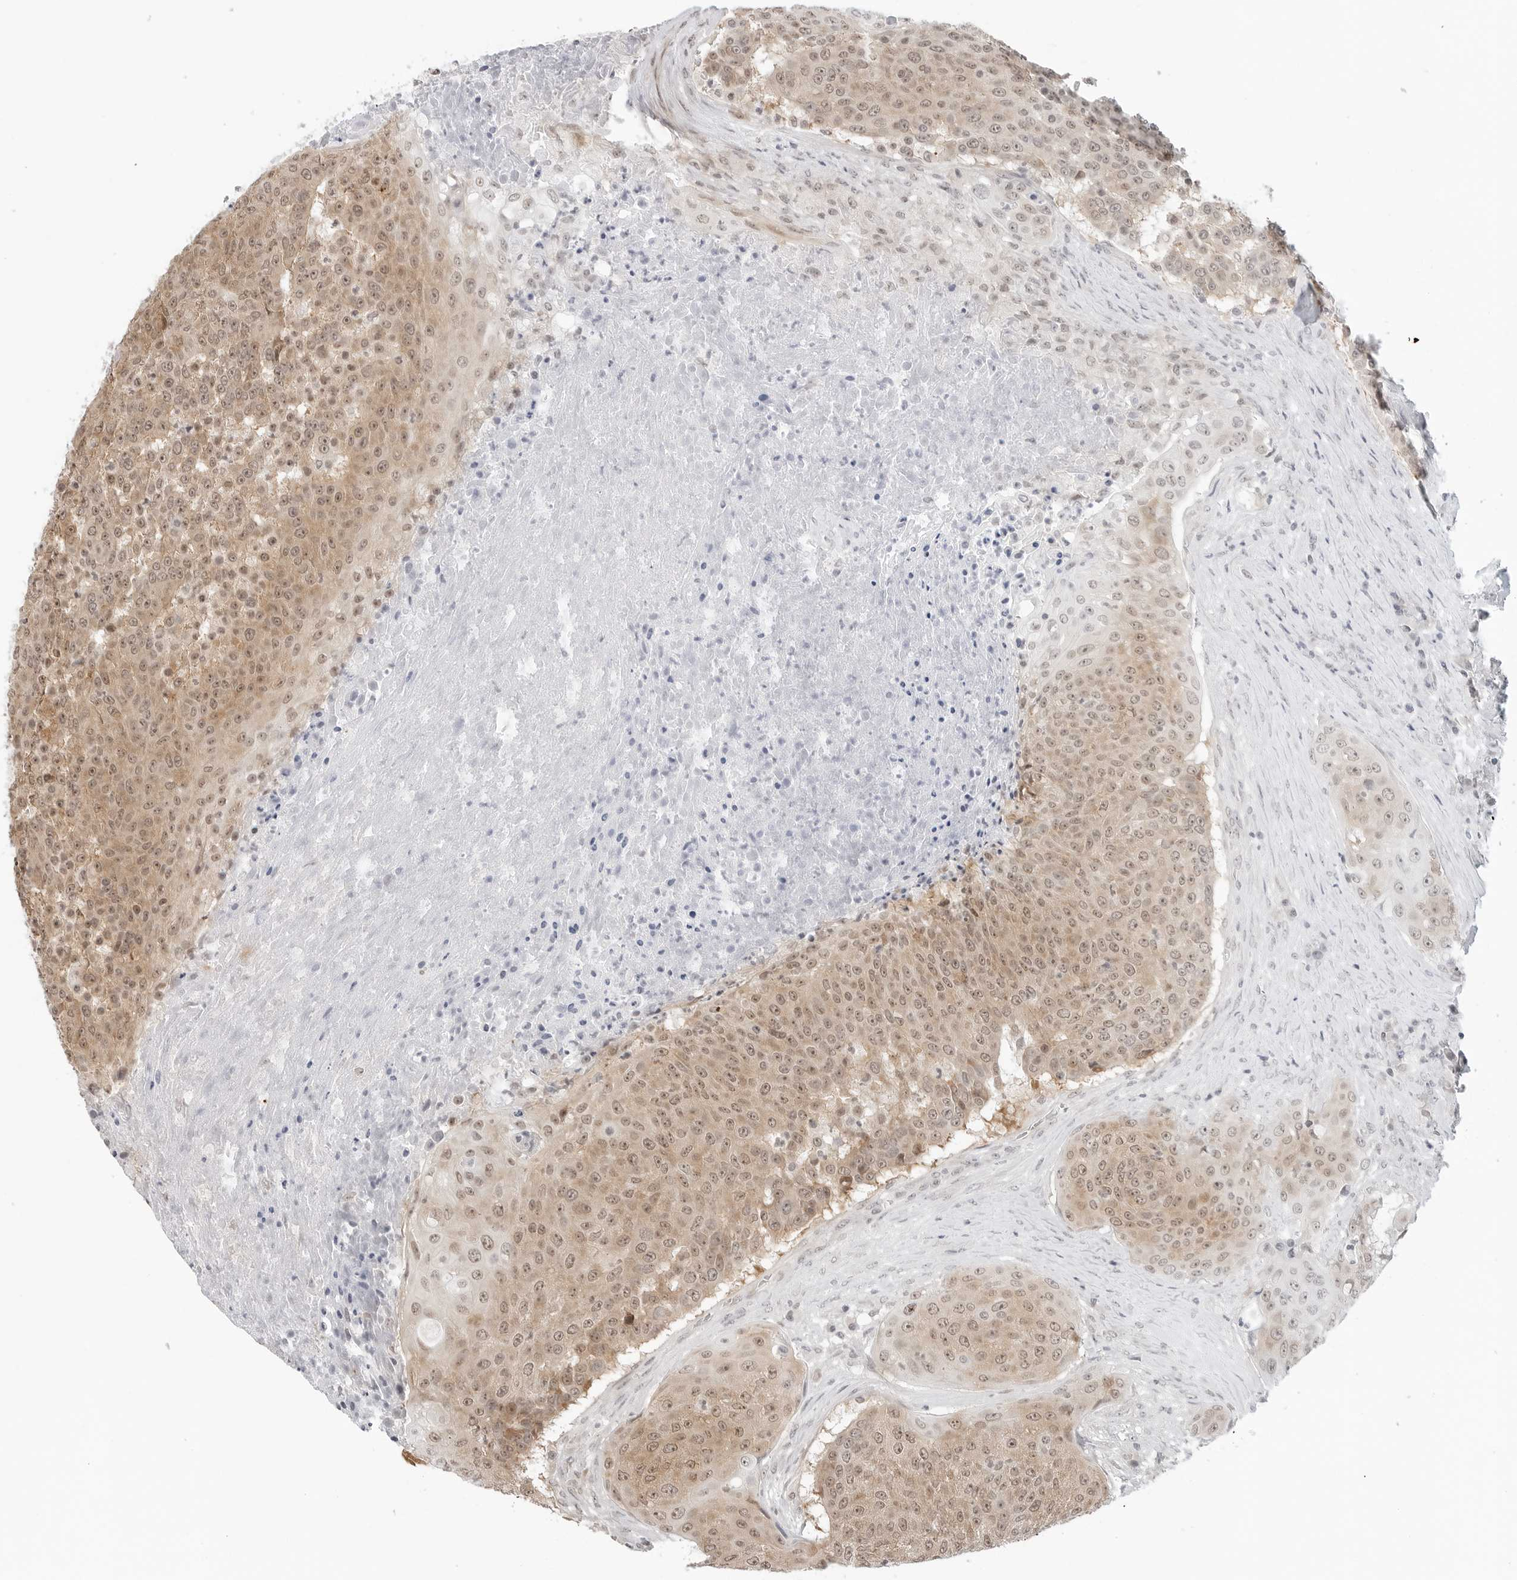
{"staining": {"intensity": "moderate", "quantity": ">75%", "location": "cytoplasmic/membranous,nuclear"}, "tissue": "urothelial cancer", "cell_type": "Tumor cells", "image_type": "cancer", "snomed": [{"axis": "morphology", "description": "Urothelial carcinoma, High grade"}, {"axis": "topography", "description": "Urinary bladder"}], "caption": "DAB immunohistochemical staining of urothelial cancer demonstrates moderate cytoplasmic/membranous and nuclear protein staining in approximately >75% of tumor cells.", "gene": "METAP1", "patient": {"sex": "female", "age": 63}}